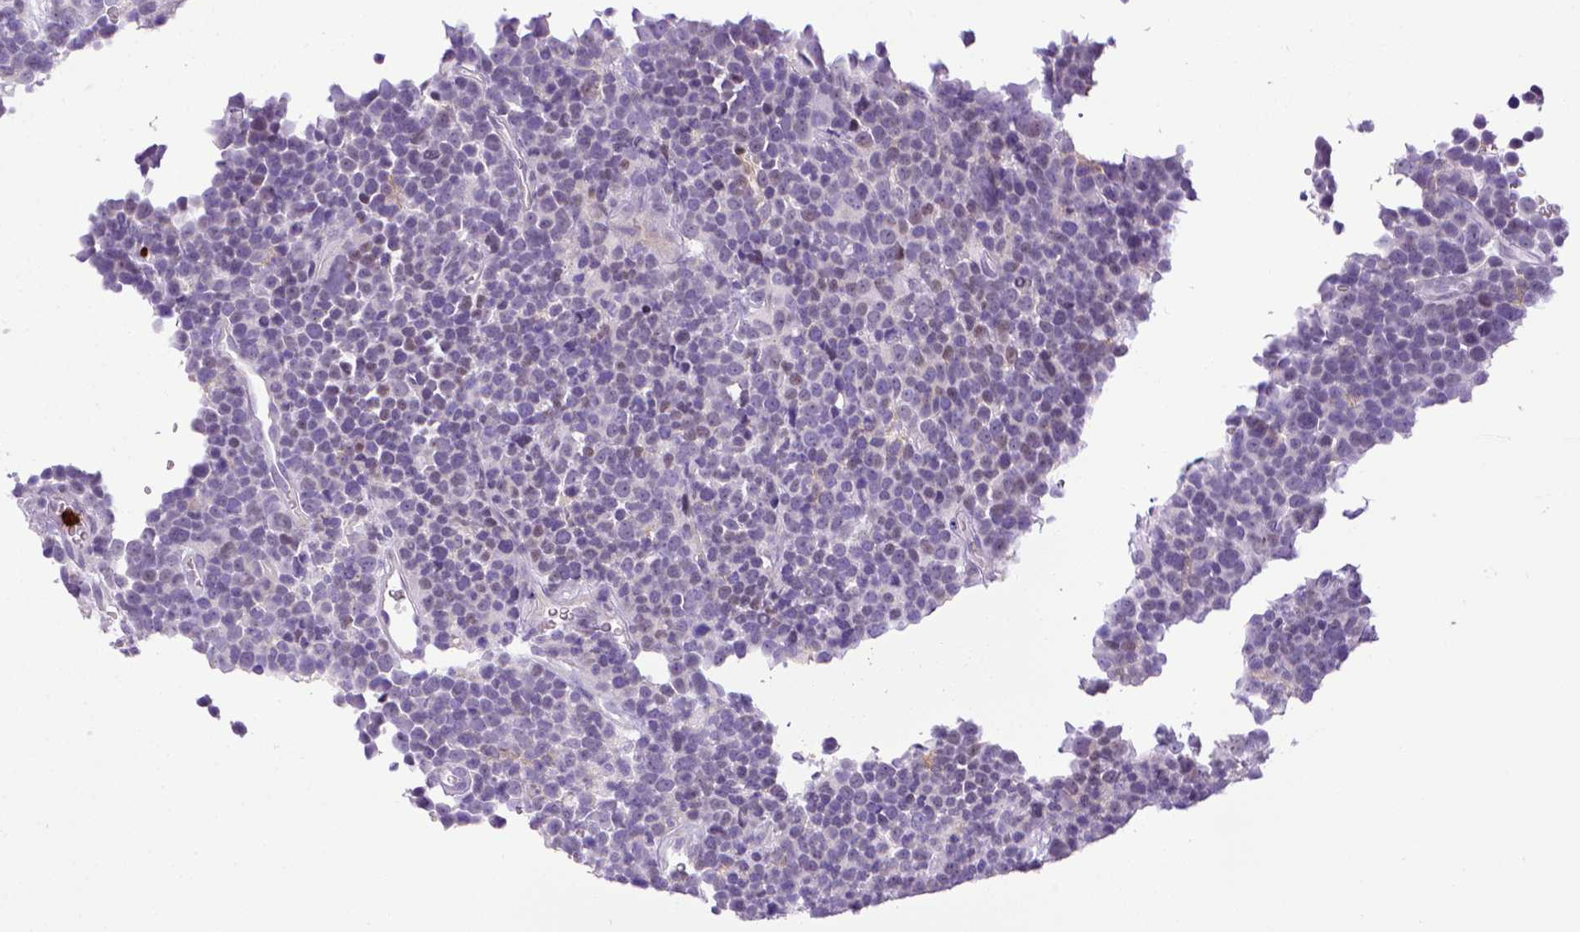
{"staining": {"intensity": "negative", "quantity": "none", "location": "none"}, "tissue": "glioma", "cell_type": "Tumor cells", "image_type": "cancer", "snomed": [{"axis": "morphology", "description": "Glioma, malignant, High grade"}, {"axis": "topography", "description": "Brain"}], "caption": "Tumor cells show no significant protein staining in glioma.", "gene": "ITGAM", "patient": {"sex": "male", "age": 33}}